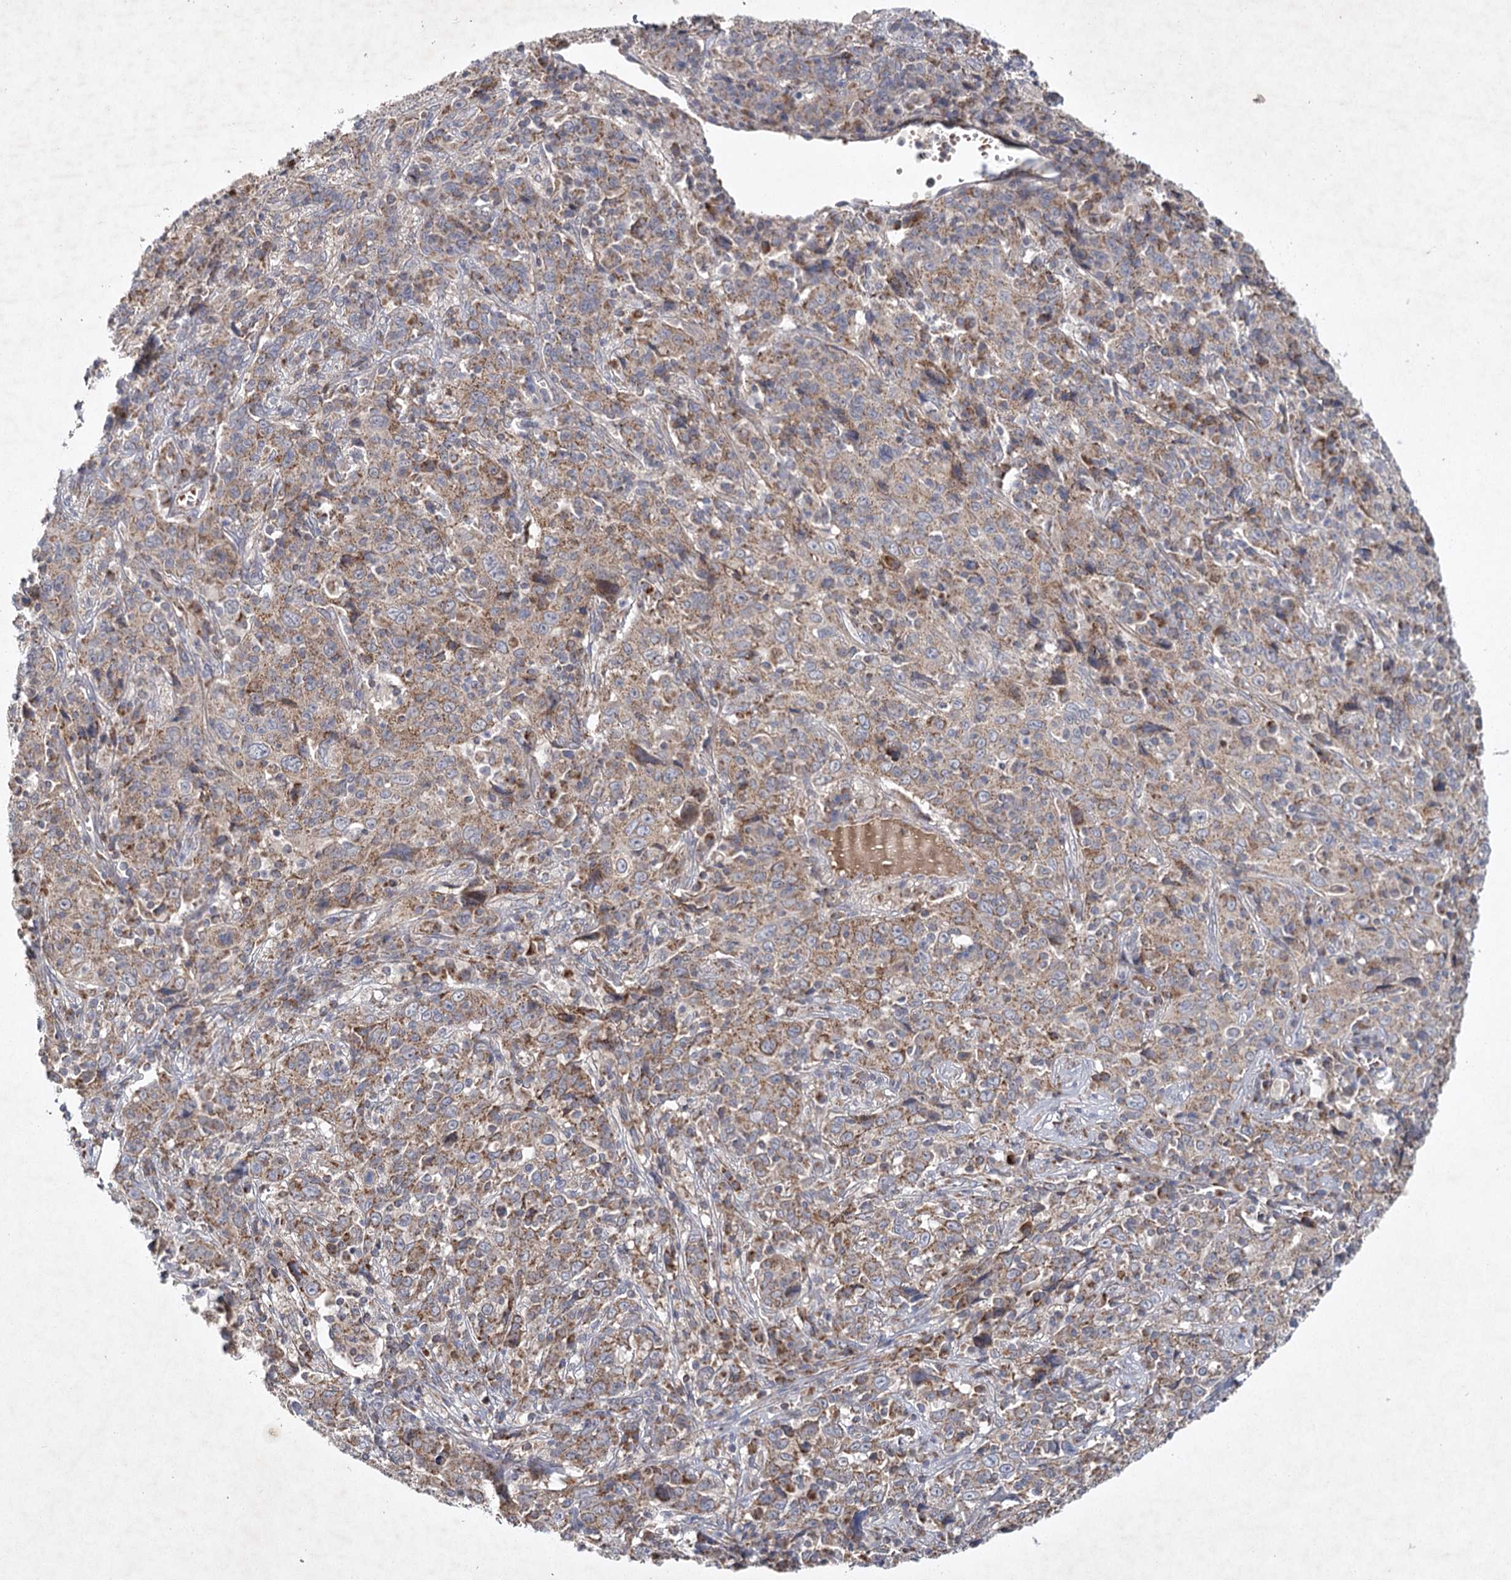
{"staining": {"intensity": "moderate", "quantity": ">75%", "location": "cytoplasmic/membranous"}, "tissue": "cervical cancer", "cell_type": "Tumor cells", "image_type": "cancer", "snomed": [{"axis": "morphology", "description": "Squamous cell carcinoma, NOS"}, {"axis": "topography", "description": "Cervix"}], "caption": "Cervical cancer (squamous cell carcinoma) stained with a brown dye displays moderate cytoplasmic/membranous positive expression in approximately >75% of tumor cells.", "gene": "MRPL44", "patient": {"sex": "female", "age": 46}}